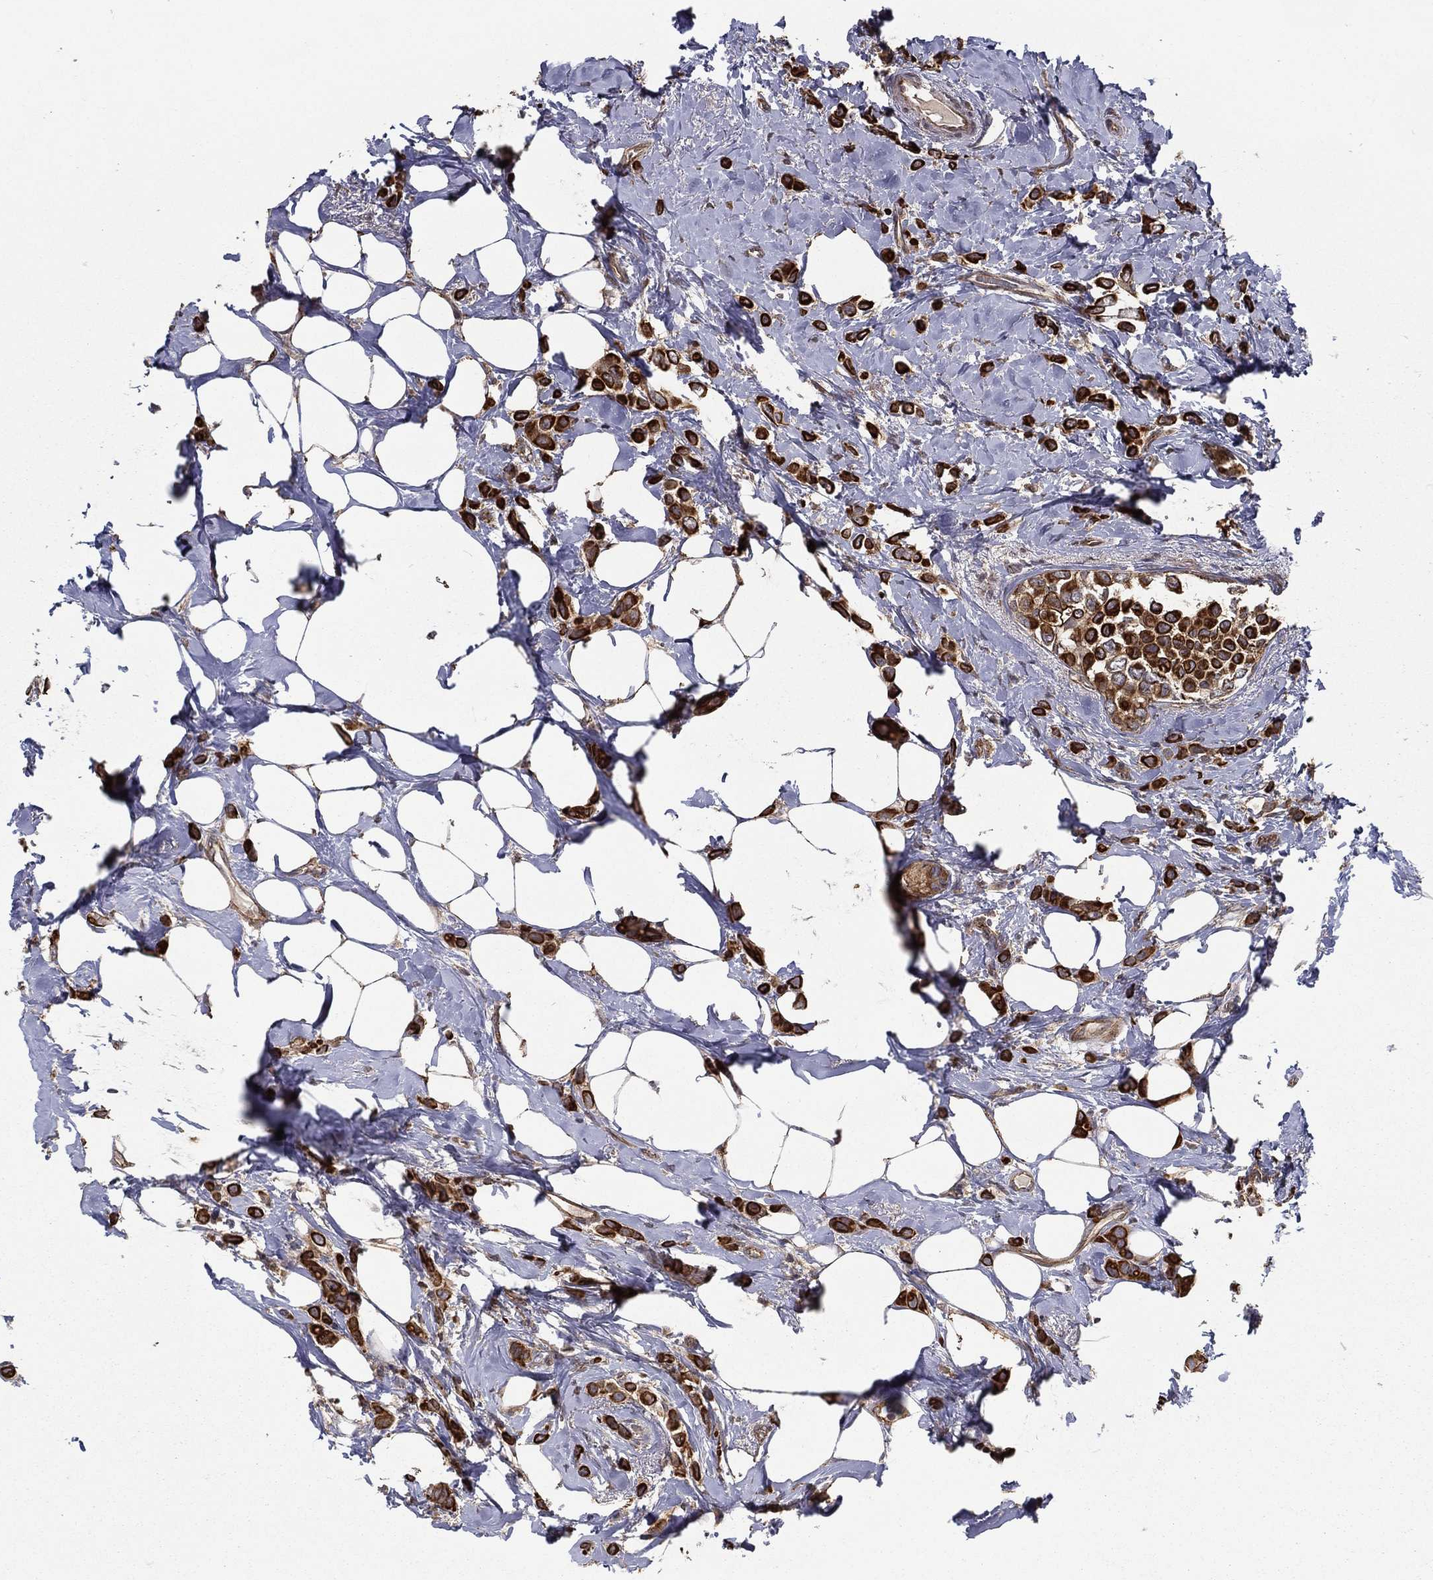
{"staining": {"intensity": "strong", "quantity": ">75%", "location": "cytoplasmic/membranous"}, "tissue": "breast cancer", "cell_type": "Tumor cells", "image_type": "cancer", "snomed": [{"axis": "morphology", "description": "Lobular carcinoma"}, {"axis": "topography", "description": "Breast"}], "caption": "This histopathology image demonstrates breast cancer (lobular carcinoma) stained with immunohistochemistry (IHC) to label a protein in brown. The cytoplasmic/membranous of tumor cells show strong positivity for the protein. Nuclei are counter-stained blue.", "gene": "UACA", "patient": {"sex": "female", "age": 66}}